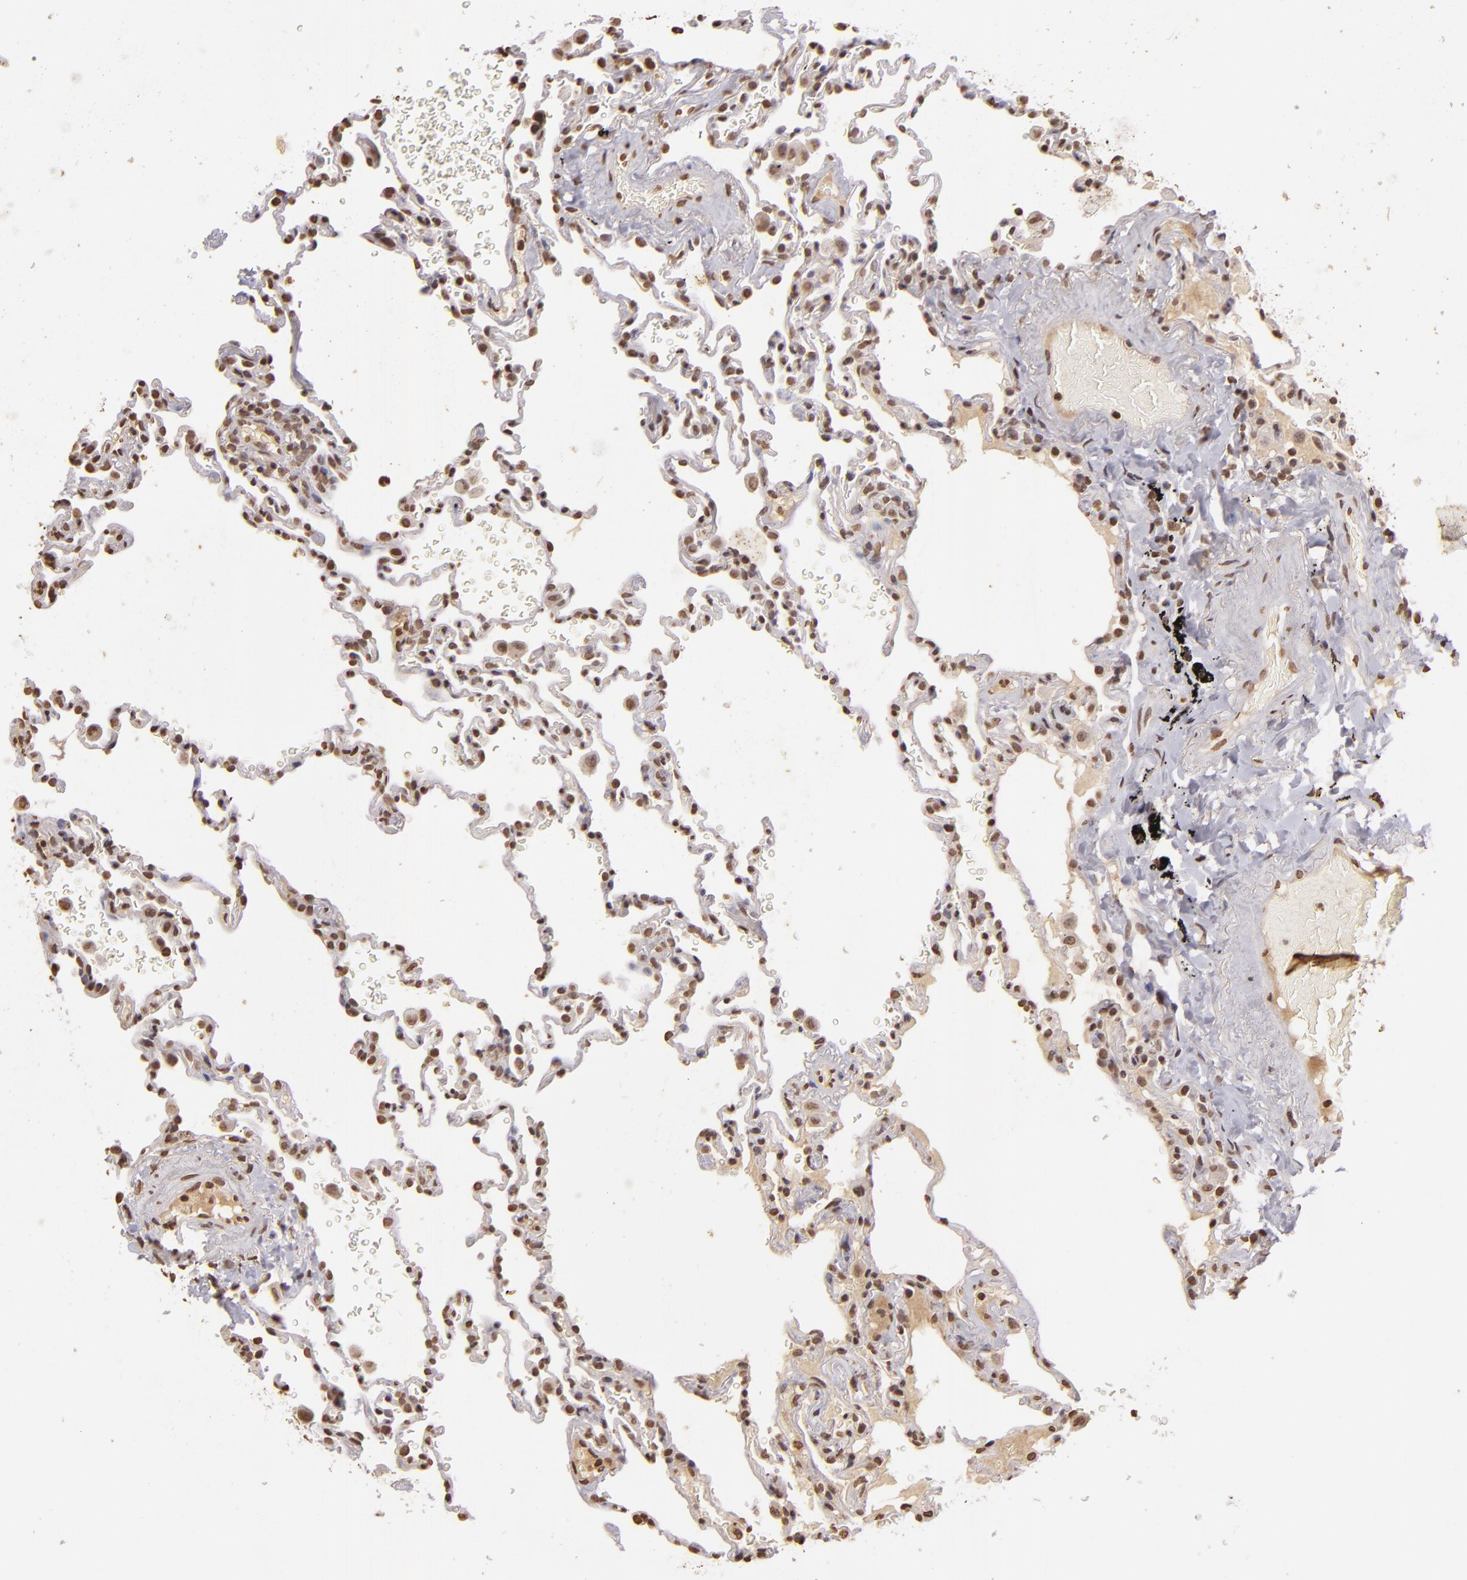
{"staining": {"intensity": "moderate", "quantity": ">75%", "location": "nuclear"}, "tissue": "lung", "cell_type": "Alveolar cells", "image_type": "normal", "snomed": [{"axis": "morphology", "description": "Normal tissue, NOS"}, {"axis": "topography", "description": "Lung"}], "caption": "High-power microscopy captured an immunohistochemistry image of unremarkable lung, revealing moderate nuclear expression in approximately >75% of alveolar cells.", "gene": "THRB", "patient": {"sex": "male", "age": 59}}